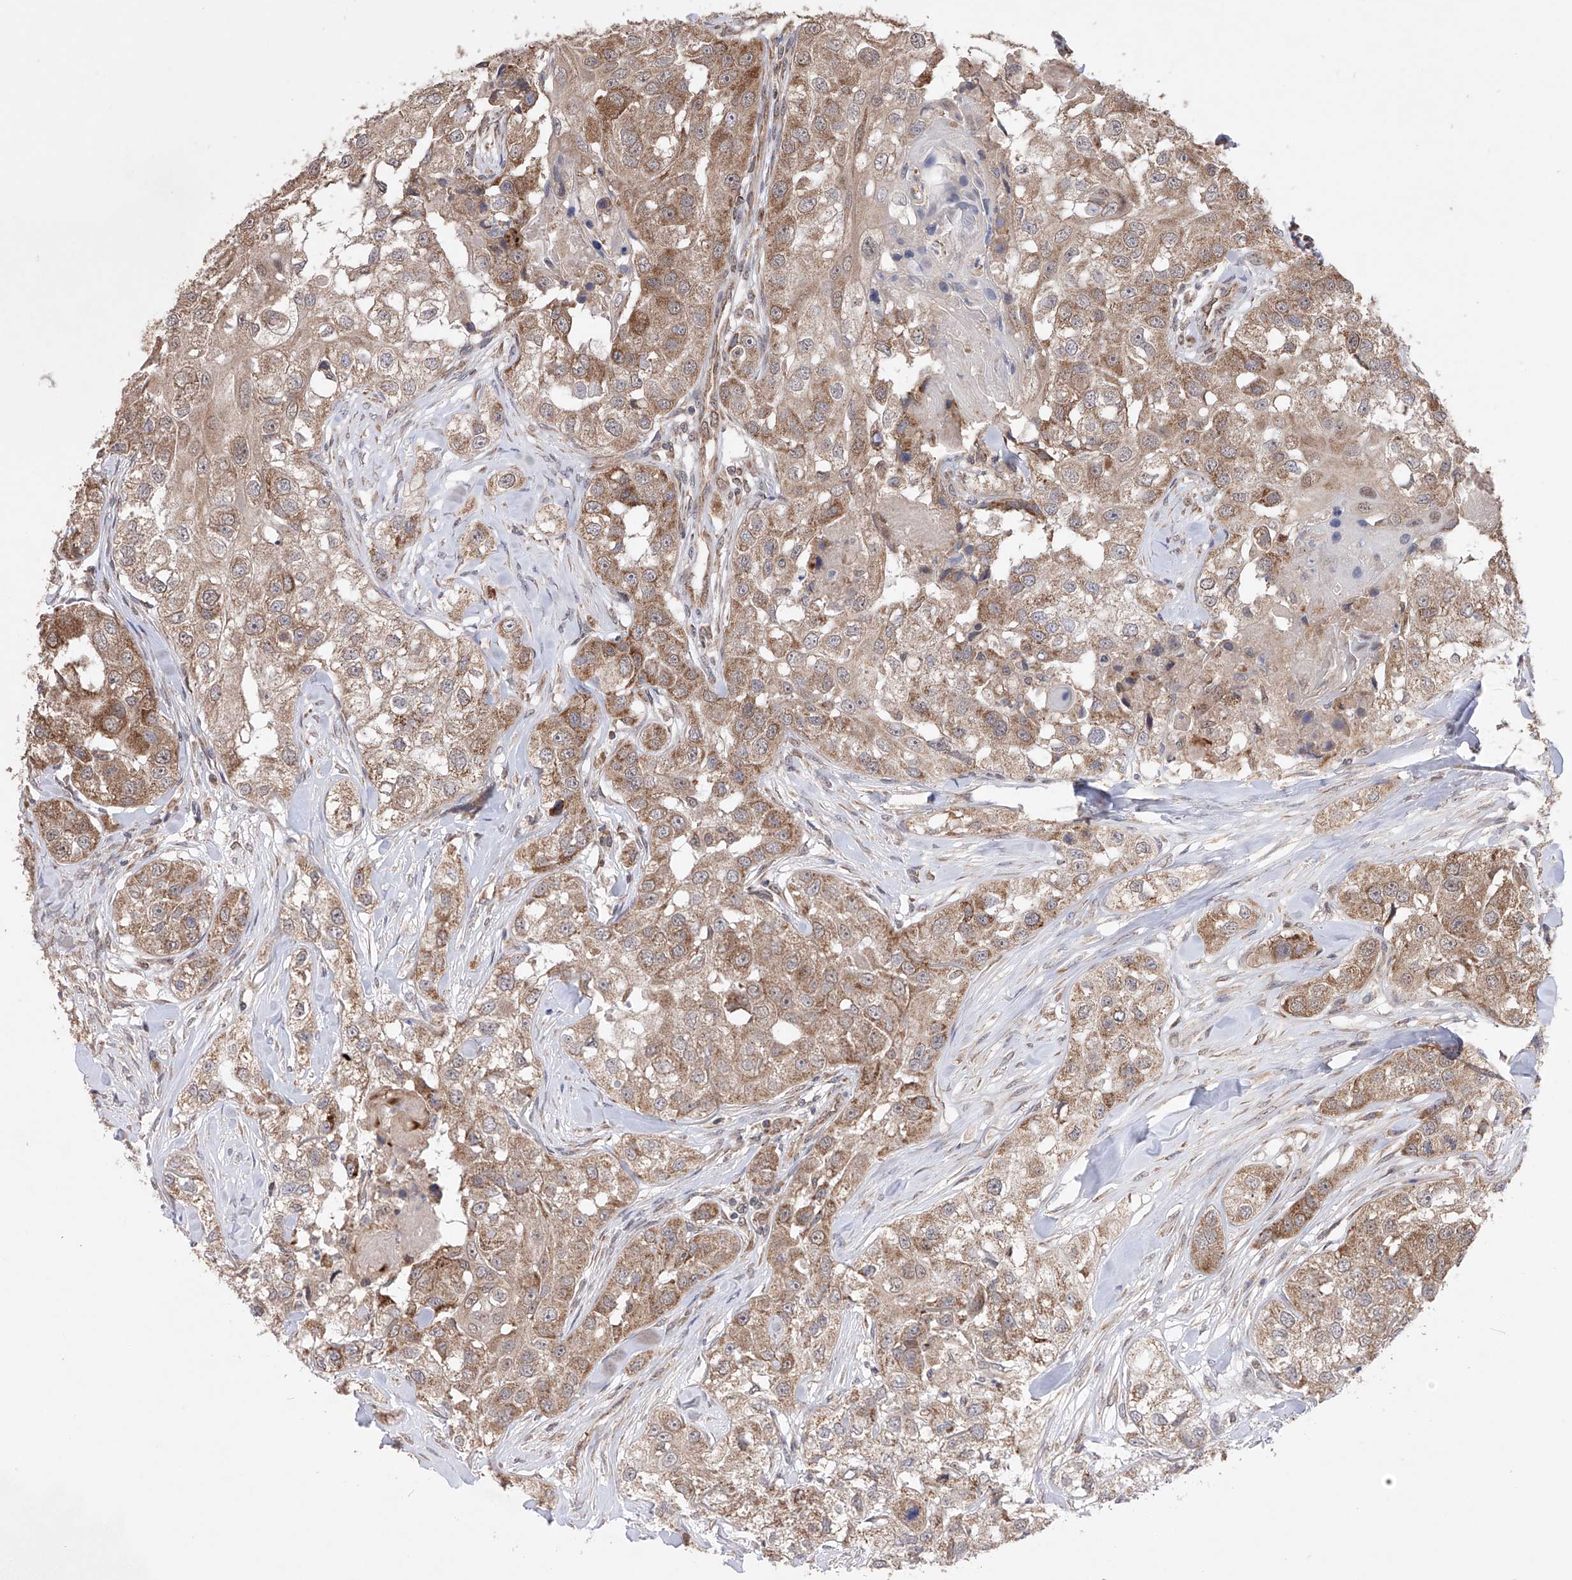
{"staining": {"intensity": "moderate", "quantity": ">75%", "location": "cytoplasmic/membranous"}, "tissue": "head and neck cancer", "cell_type": "Tumor cells", "image_type": "cancer", "snomed": [{"axis": "morphology", "description": "Normal tissue, NOS"}, {"axis": "morphology", "description": "Squamous cell carcinoma, NOS"}, {"axis": "topography", "description": "Skeletal muscle"}, {"axis": "topography", "description": "Head-Neck"}], "caption": "Approximately >75% of tumor cells in squamous cell carcinoma (head and neck) exhibit moderate cytoplasmic/membranous protein staining as visualized by brown immunohistochemical staining.", "gene": "SDHAF4", "patient": {"sex": "male", "age": 51}}